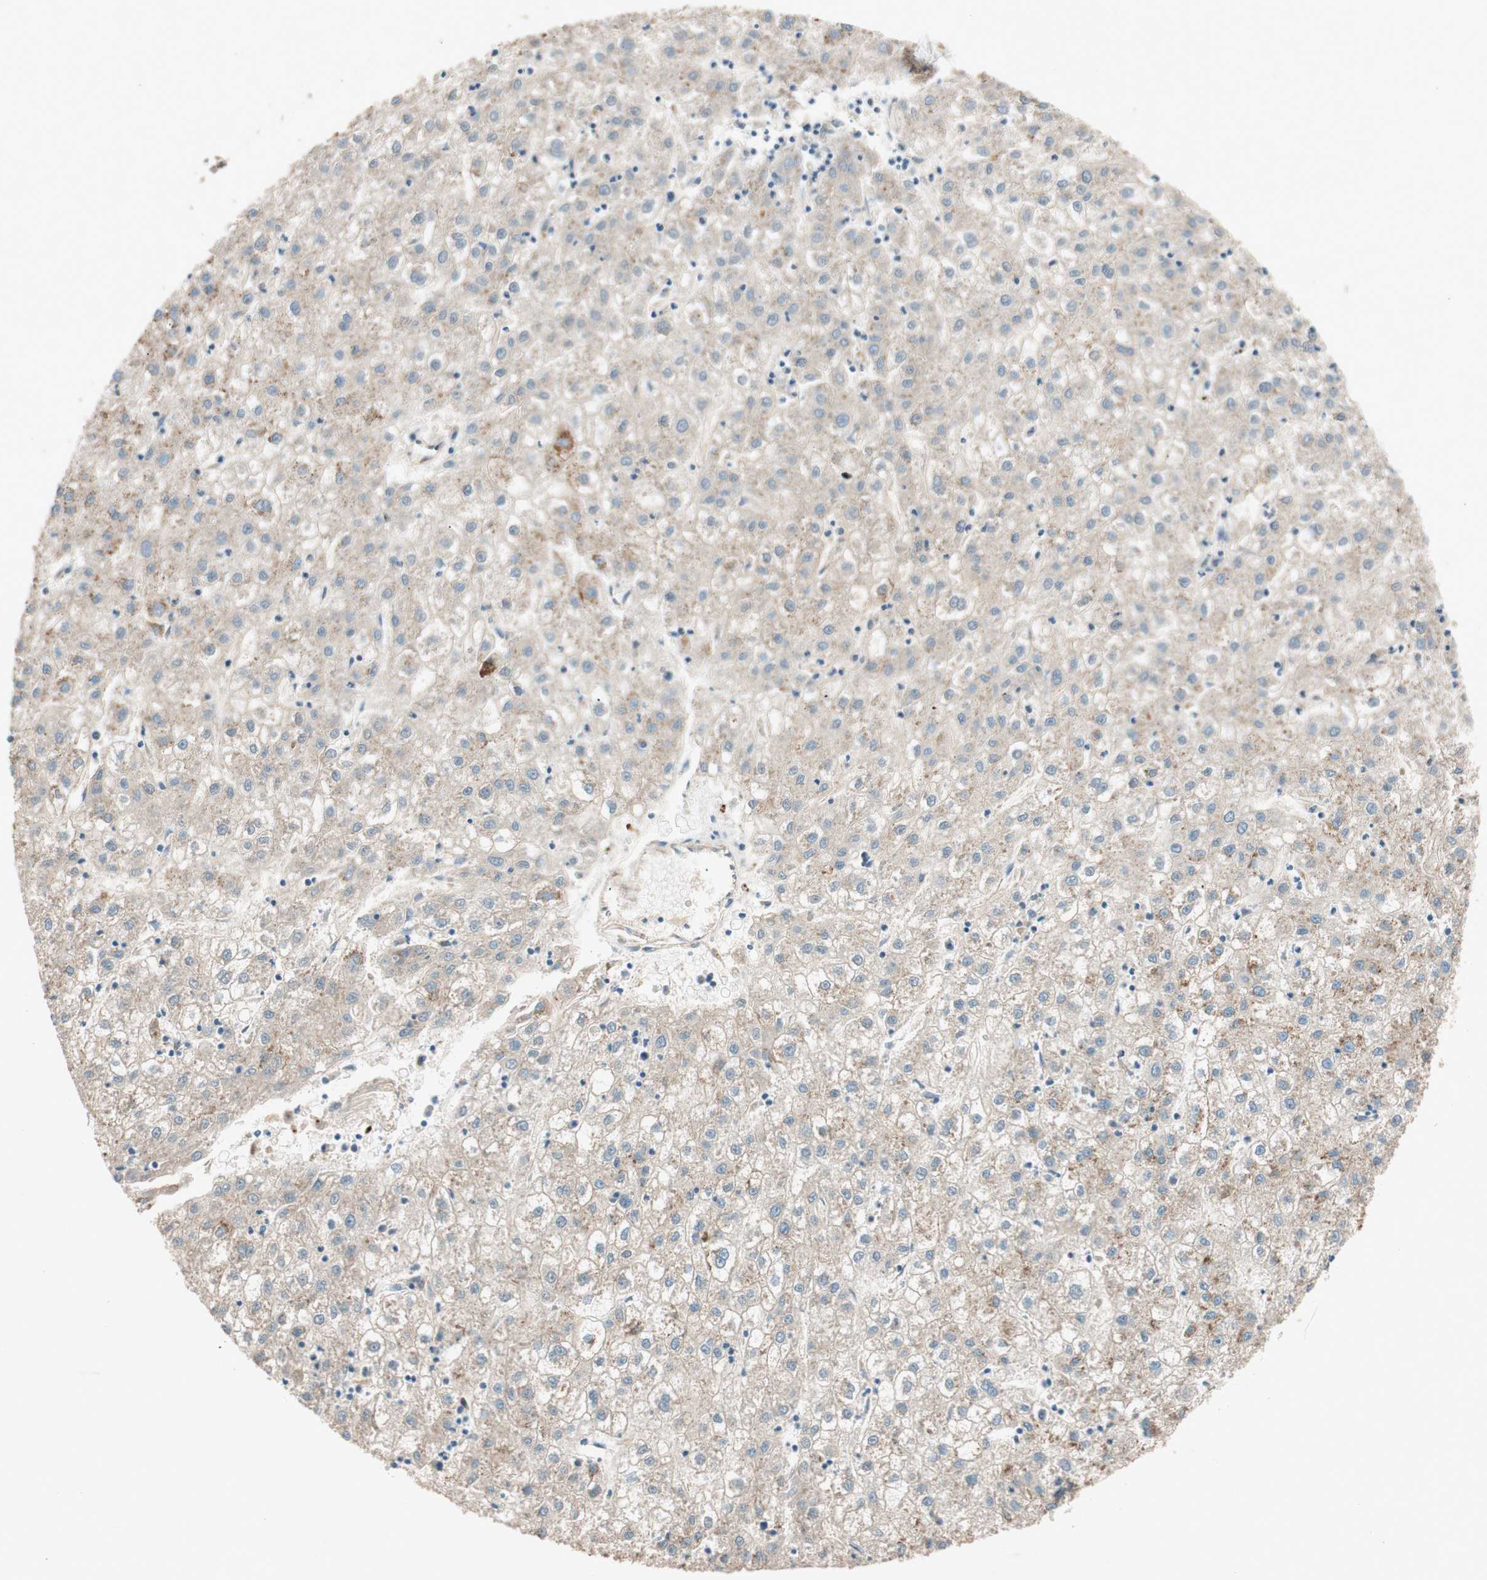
{"staining": {"intensity": "weak", "quantity": "<25%", "location": "cytoplasmic/membranous"}, "tissue": "liver cancer", "cell_type": "Tumor cells", "image_type": "cancer", "snomed": [{"axis": "morphology", "description": "Carcinoma, Hepatocellular, NOS"}, {"axis": "topography", "description": "Liver"}], "caption": "The immunohistochemistry image has no significant positivity in tumor cells of liver cancer tissue.", "gene": "EPHA6", "patient": {"sex": "male", "age": 72}}